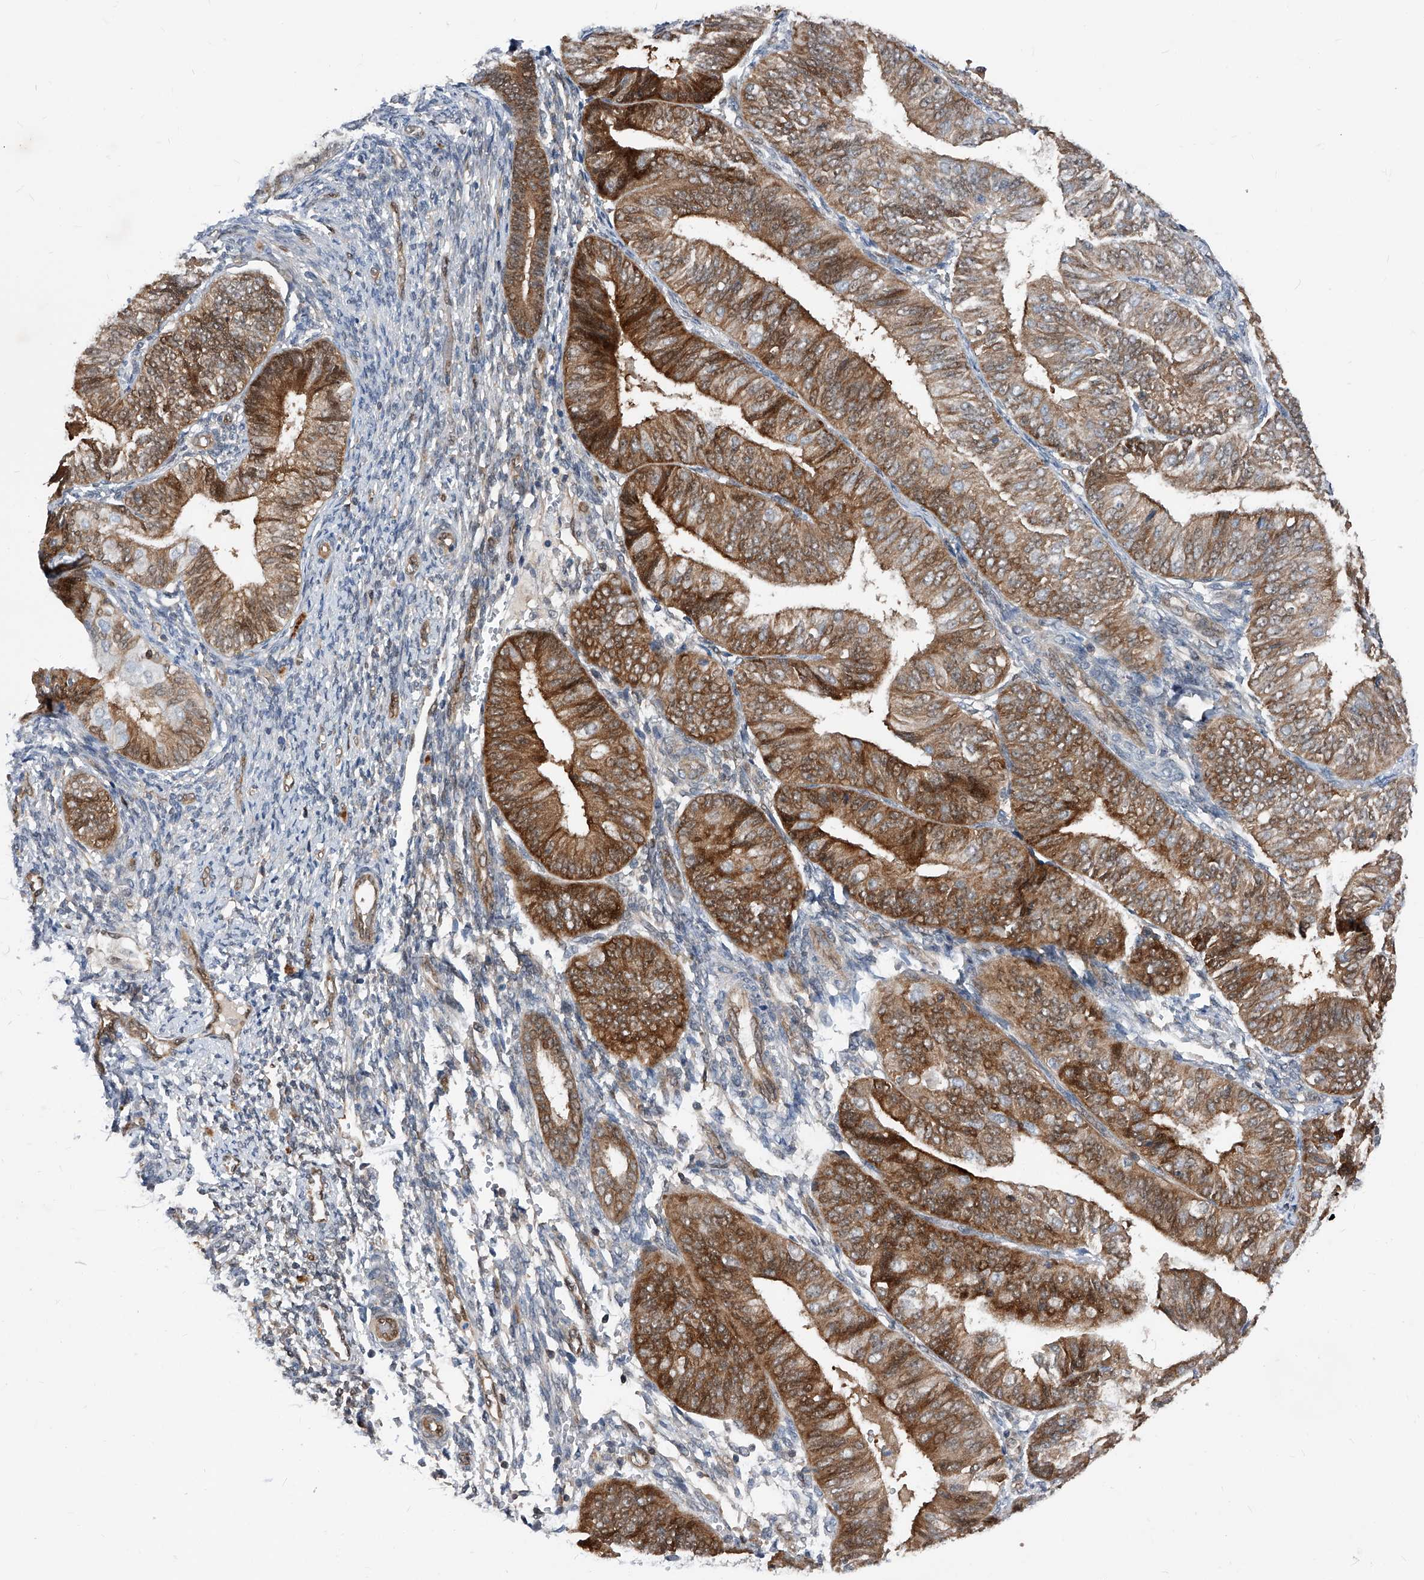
{"staining": {"intensity": "moderate", "quantity": ">75%", "location": "cytoplasmic/membranous"}, "tissue": "endometrial cancer", "cell_type": "Tumor cells", "image_type": "cancer", "snomed": [{"axis": "morphology", "description": "Adenocarcinoma, NOS"}, {"axis": "topography", "description": "Endometrium"}], "caption": "Endometrial cancer stained with DAB immunohistochemistry demonstrates medium levels of moderate cytoplasmic/membranous expression in about >75% of tumor cells.", "gene": "MAP2K6", "patient": {"sex": "female", "age": 58}}